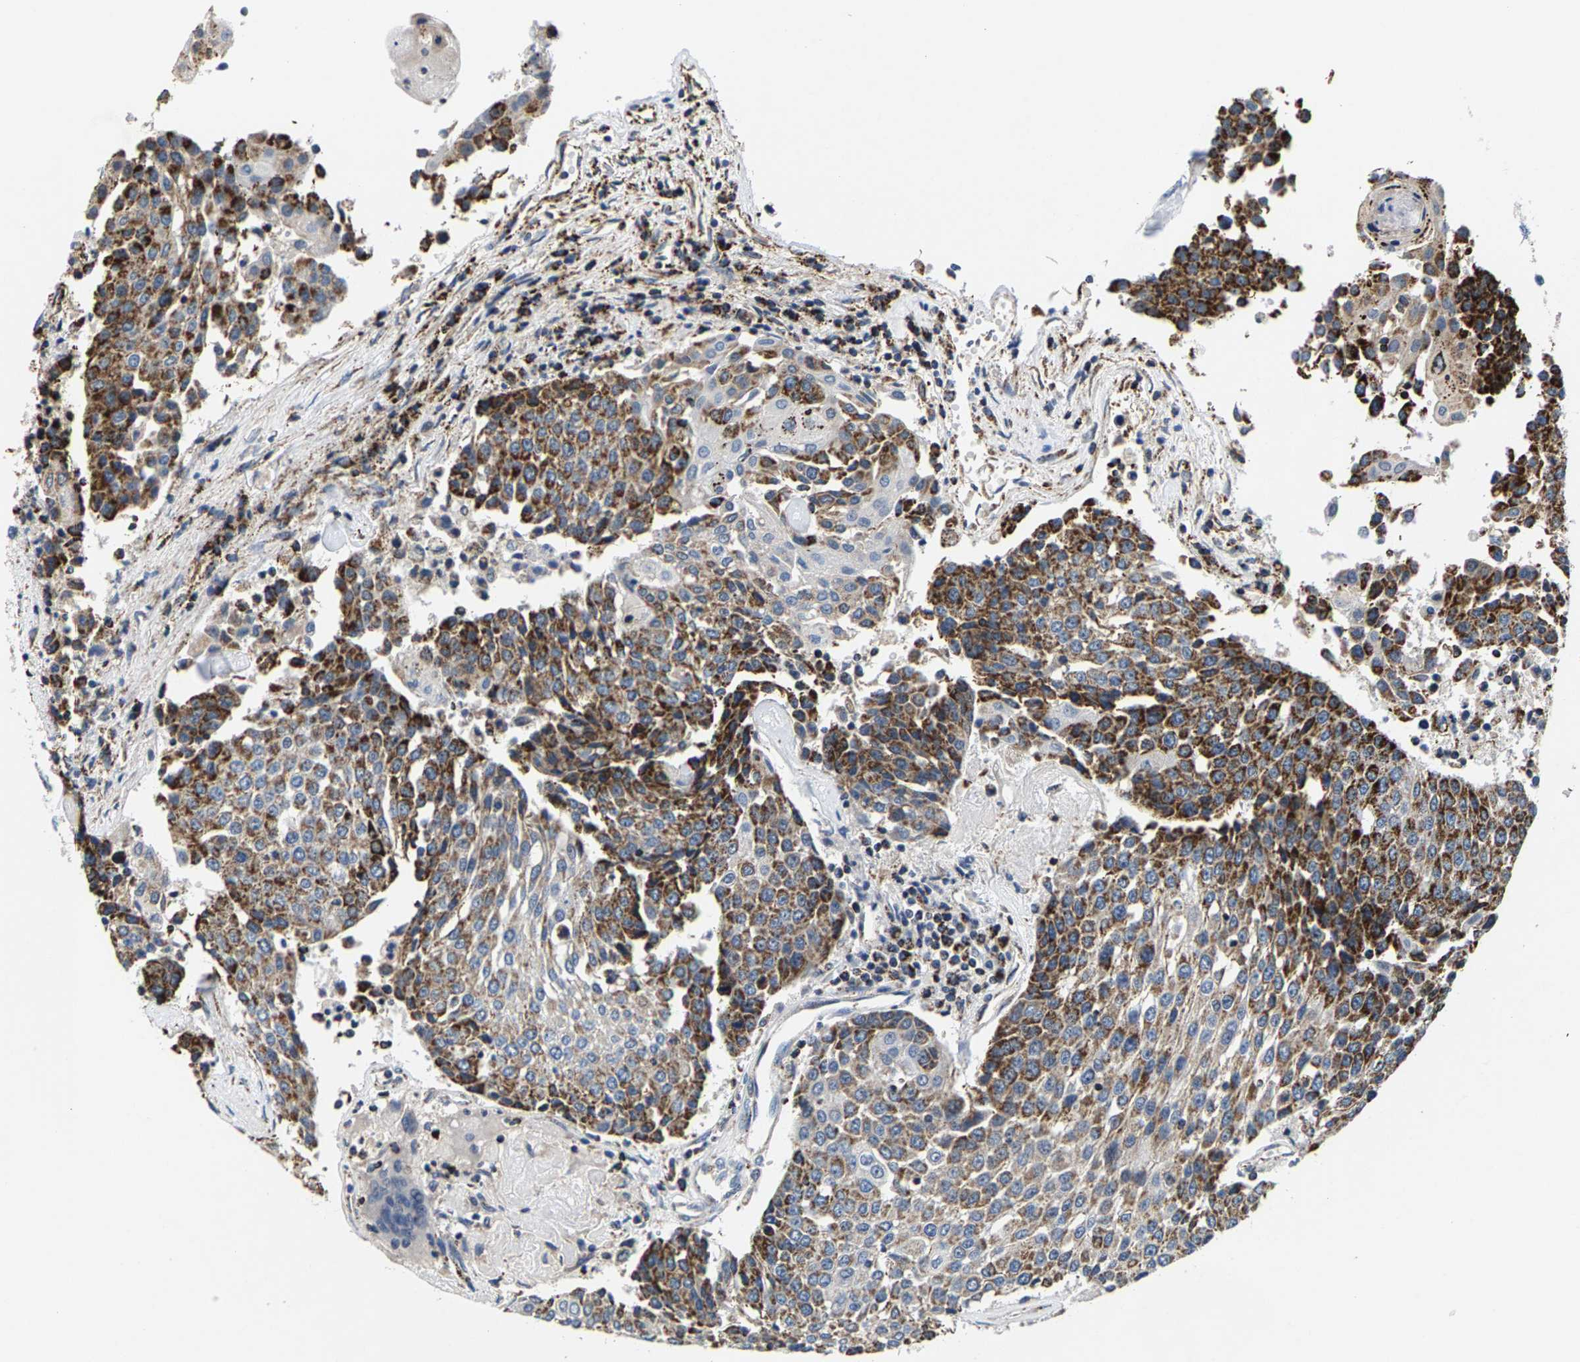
{"staining": {"intensity": "strong", "quantity": "25%-75%", "location": "cytoplasmic/membranous"}, "tissue": "urothelial cancer", "cell_type": "Tumor cells", "image_type": "cancer", "snomed": [{"axis": "morphology", "description": "Urothelial carcinoma, High grade"}, {"axis": "topography", "description": "Urinary bladder"}], "caption": "High-grade urothelial carcinoma stained with a protein marker exhibits strong staining in tumor cells.", "gene": "SHMT2", "patient": {"sex": "female", "age": 85}}